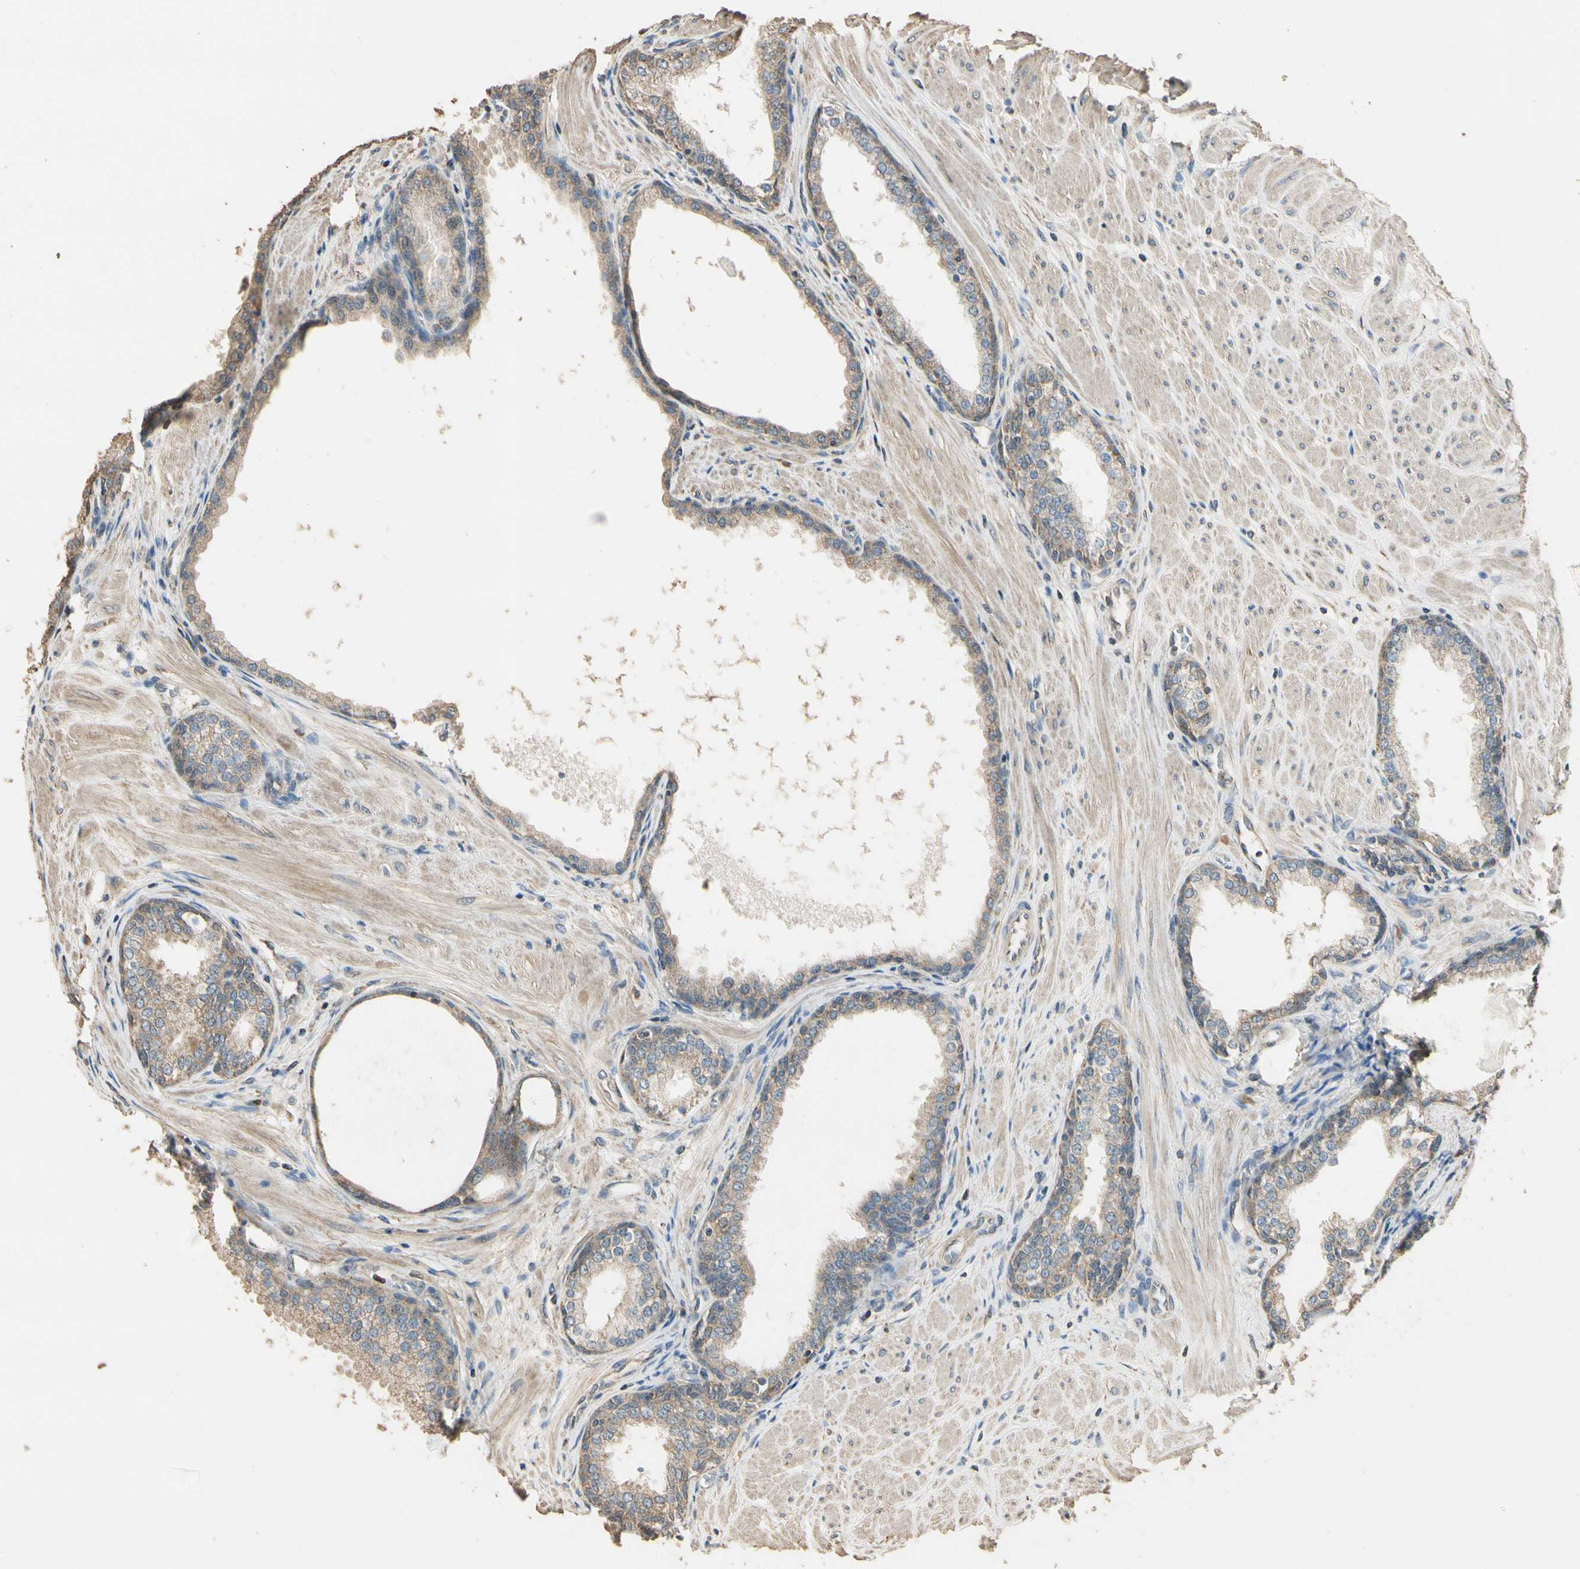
{"staining": {"intensity": "moderate", "quantity": "25%-75%", "location": "cytoplasmic/membranous"}, "tissue": "prostate", "cell_type": "Glandular cells", "image_type": "normal", "snomed": [{"axis": "morphology", "description": "Normal tissue, NOS"}, {"axis": "topography", "description": "Prostate"}], "caption": "Immunohistochemical staining of benign human prostate exhibits medium levels of moderate cytoplasmic/membranous expression in approximately 25%-75% of glandular cells. Immunohistochemistry stains the protein of interest in brown and the nuclei are stained blue.", "gene": "STX18", "patient": {"sex": "male", "age": 51}}